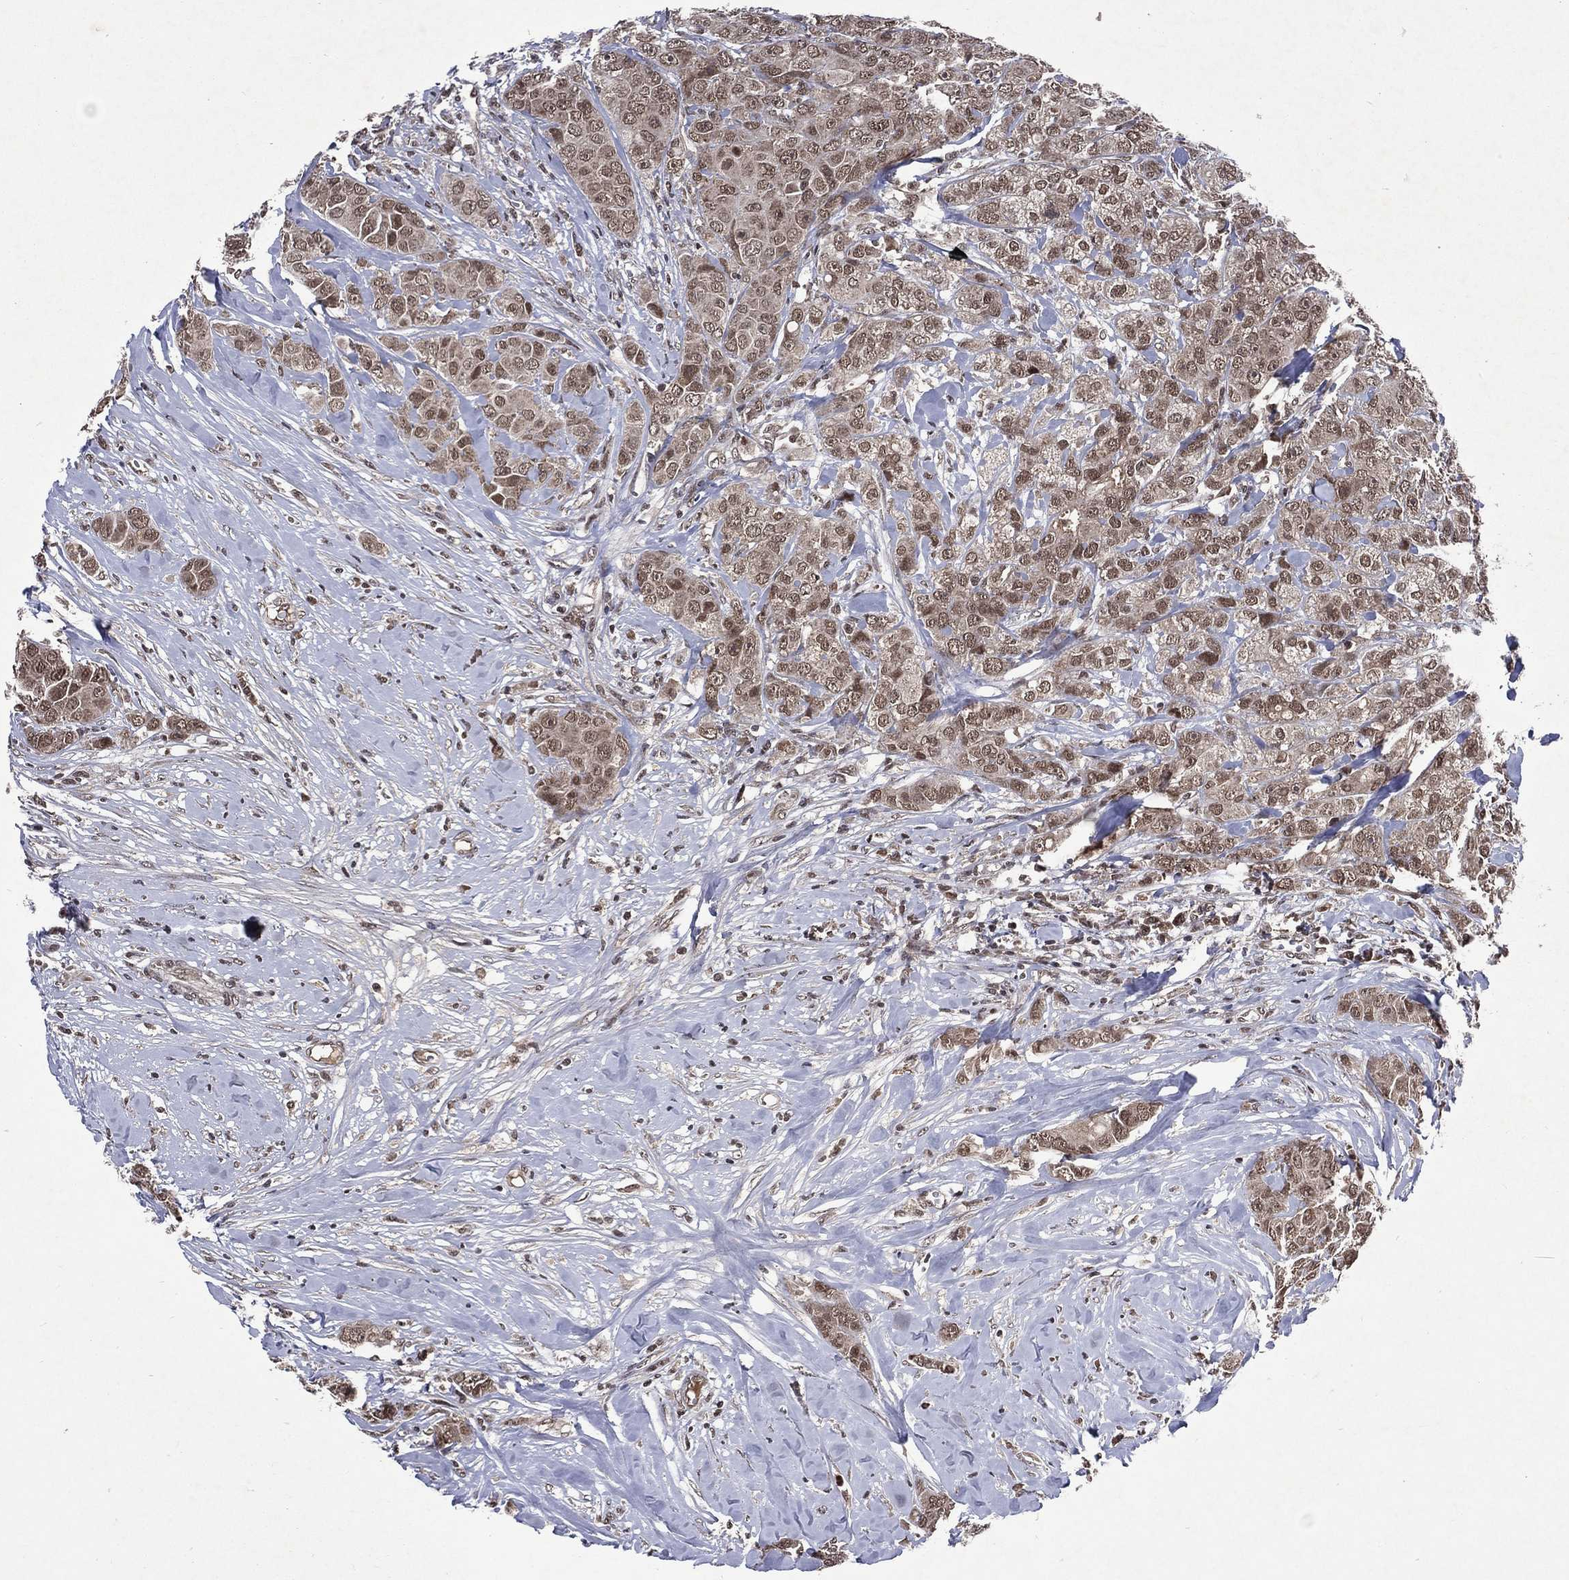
{"staining": {"intensity": "moderate", "quantity": ">75%", "location": "cytoplasmic/membranous,nuclear"}, "tissue": "breast cancer", "cell_type": "Tumor cells", "image_type": "cancer", "snomed": [{"axis": "morphology", "description": "Duct carcinoma"}, {"axis": "topography", "description": "Breast"}], "caption": "A high-resolution histopathology image shows IHC staining of breast cancer (infiltrating ductal carcinoma), which shows moderate cytoplasmic/membranous and nuclear expression in approximately >75% of tumor cells. (DAB (3,3'-diaminobenzidine) = brown stain, brightfield microscopy at high magnification).", "gene": "DMAP1", "patient": {"sex": "female", "age": 43}}